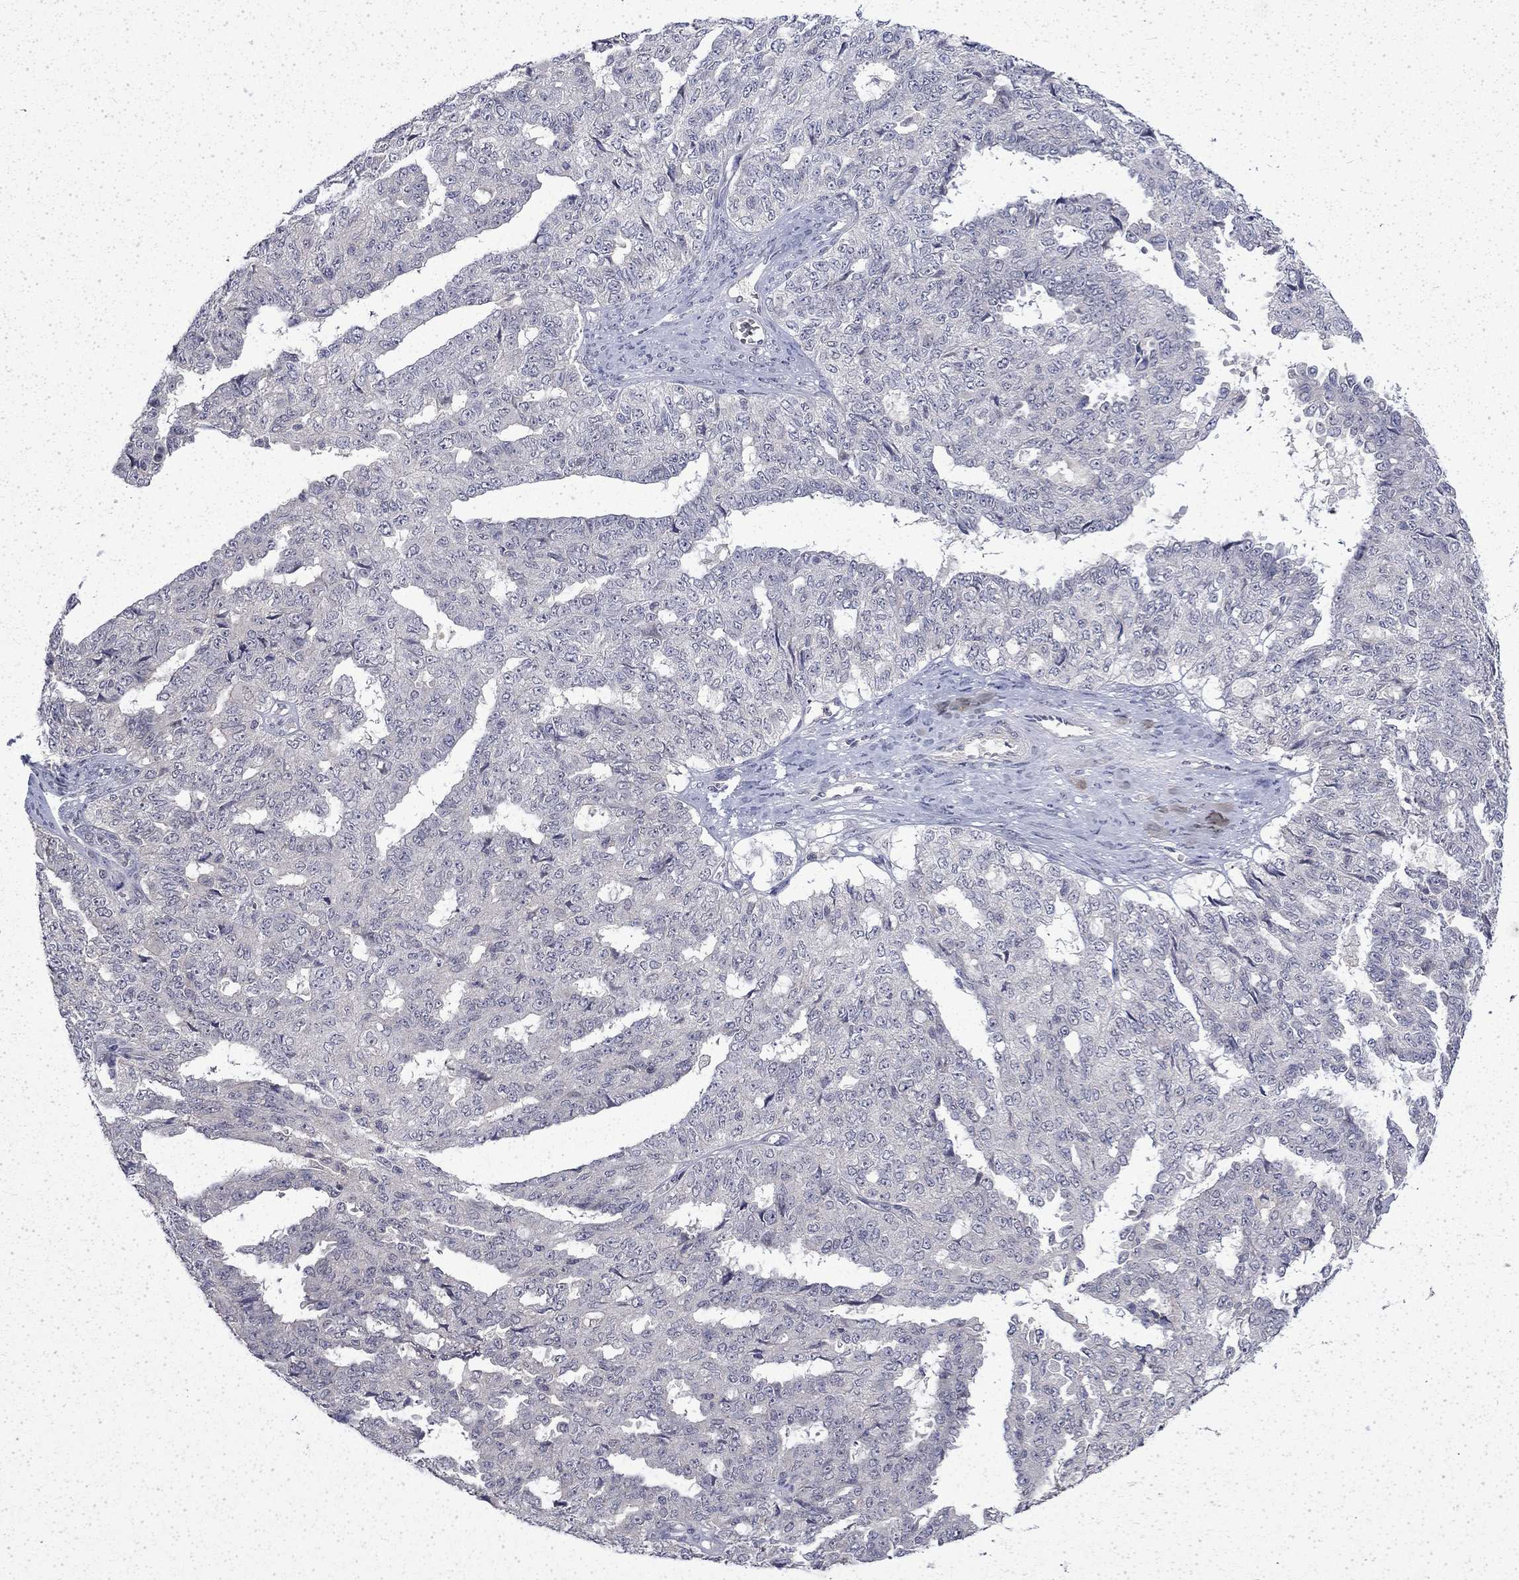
{"staining": {"intensity": "negative", "quantity": "none", "location": "none"}, "tissue": "ovarian cancer", "cell_type": "Tumor cells", "image_type": "cancer", "snomed": [{"axis": "morphology", "description": "Cystadenocarcinoma, serous, NOS"}, {"axis": "topography", "description": "Ovary"}], "caption": "High magnification brightfield microscopy of ovarian serous cystadenocarcinoma stained with DAB (3,3'-diaminobenzidine) (brown) and counterstained with hematoxylin (blue): tumor cells show no significant positivity.", "gene": "CHAT", "patient": {"sex": "female", "age": 71}}